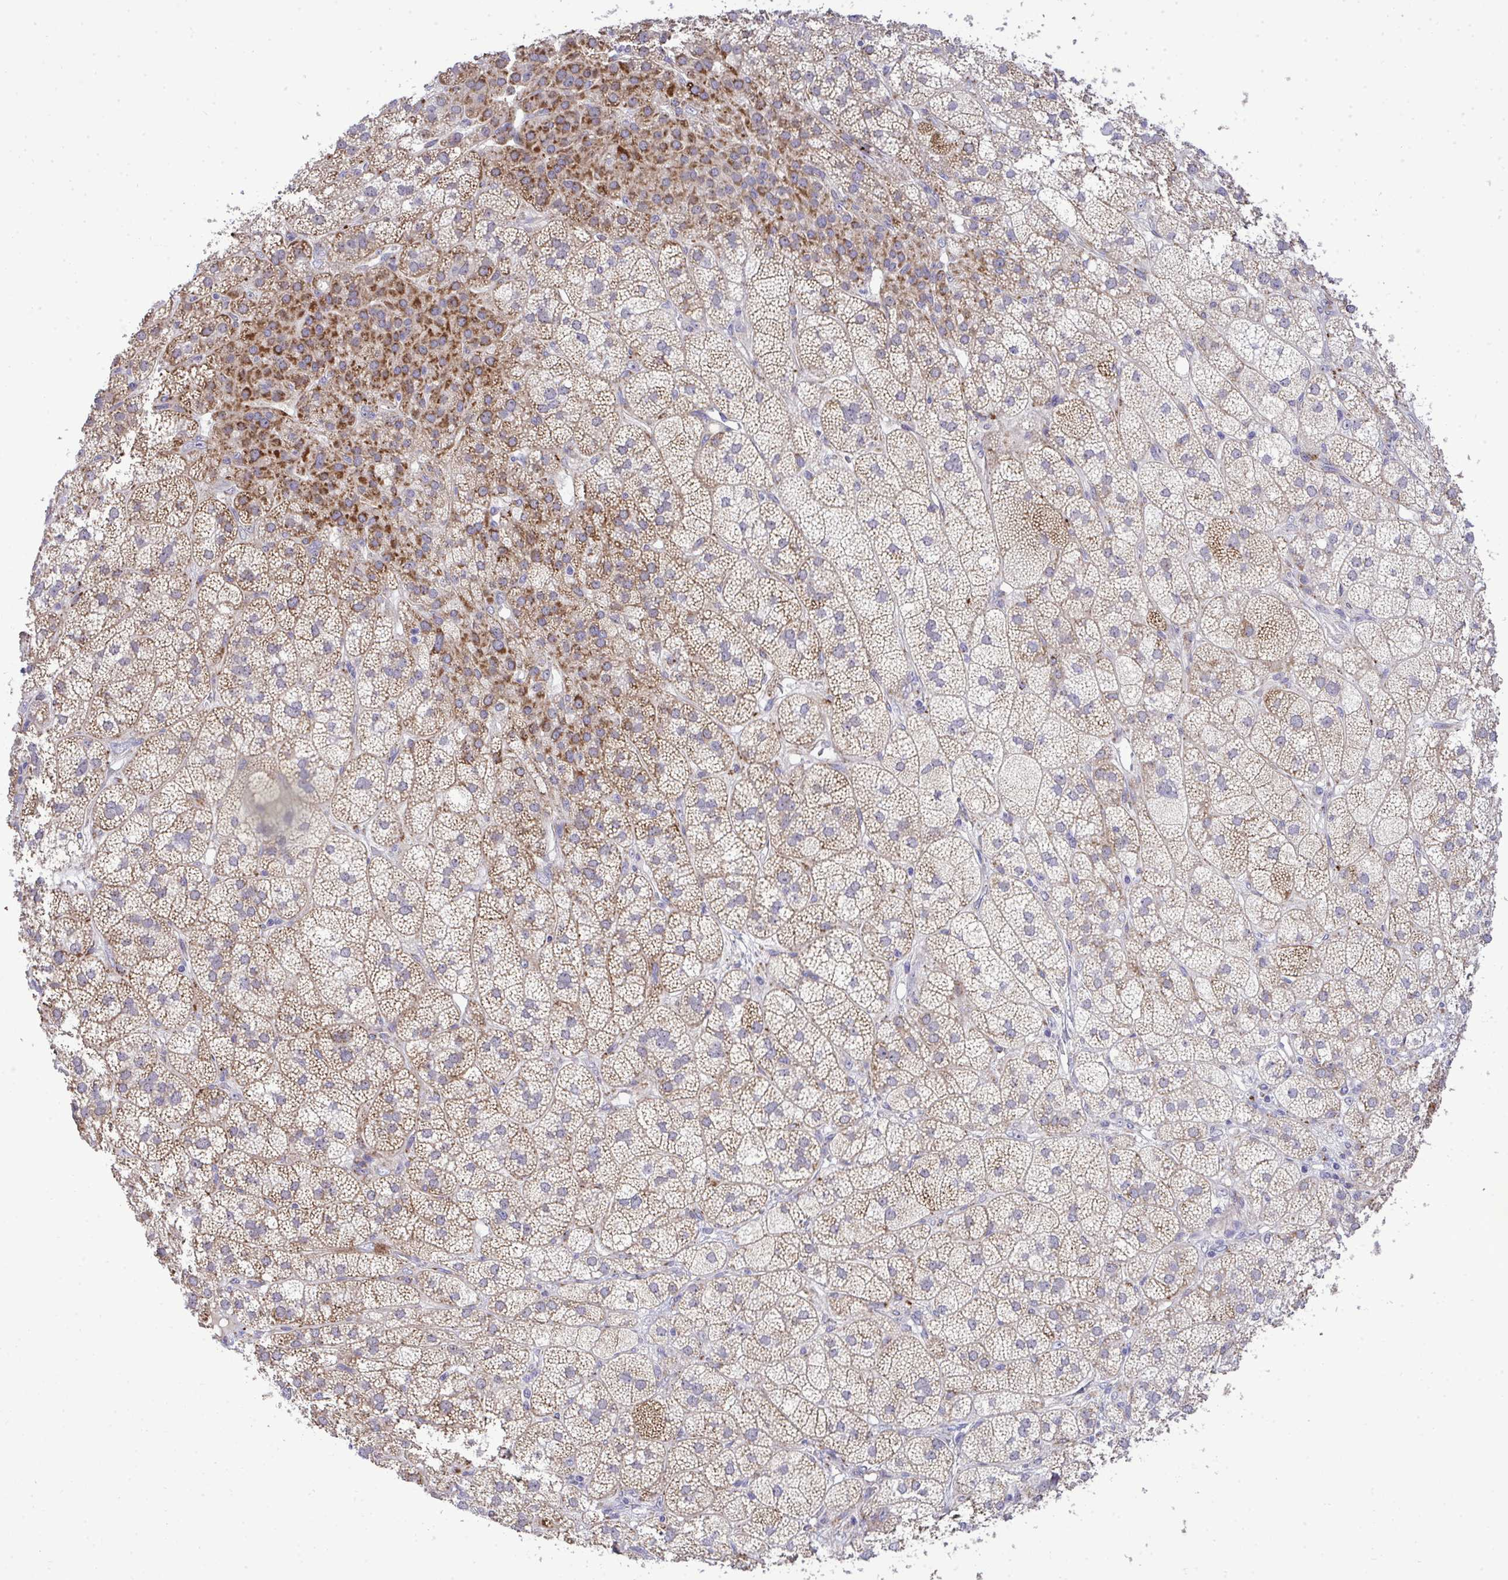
{"staining": {"intensity": "moderate", "quantity": ">75%", "location": "cytoplasmic/membranous"}, "tissue": "adrenal gland", "cell_type": "Glandular cells", "image_type": "normal", "snomed": [{"axis": "morphology", "description": "Normal tissue, NOS"}, {"axis": "topography", "description": "Adrenal gland"}], "caption": "Adrenal gland stained with a brown dye demonstrates moderate cytoplasmic/membranous positive staining in about >75% of glandular cells.", "gene": "XAF1", "patient": {"sex": "female", "age": 60}}